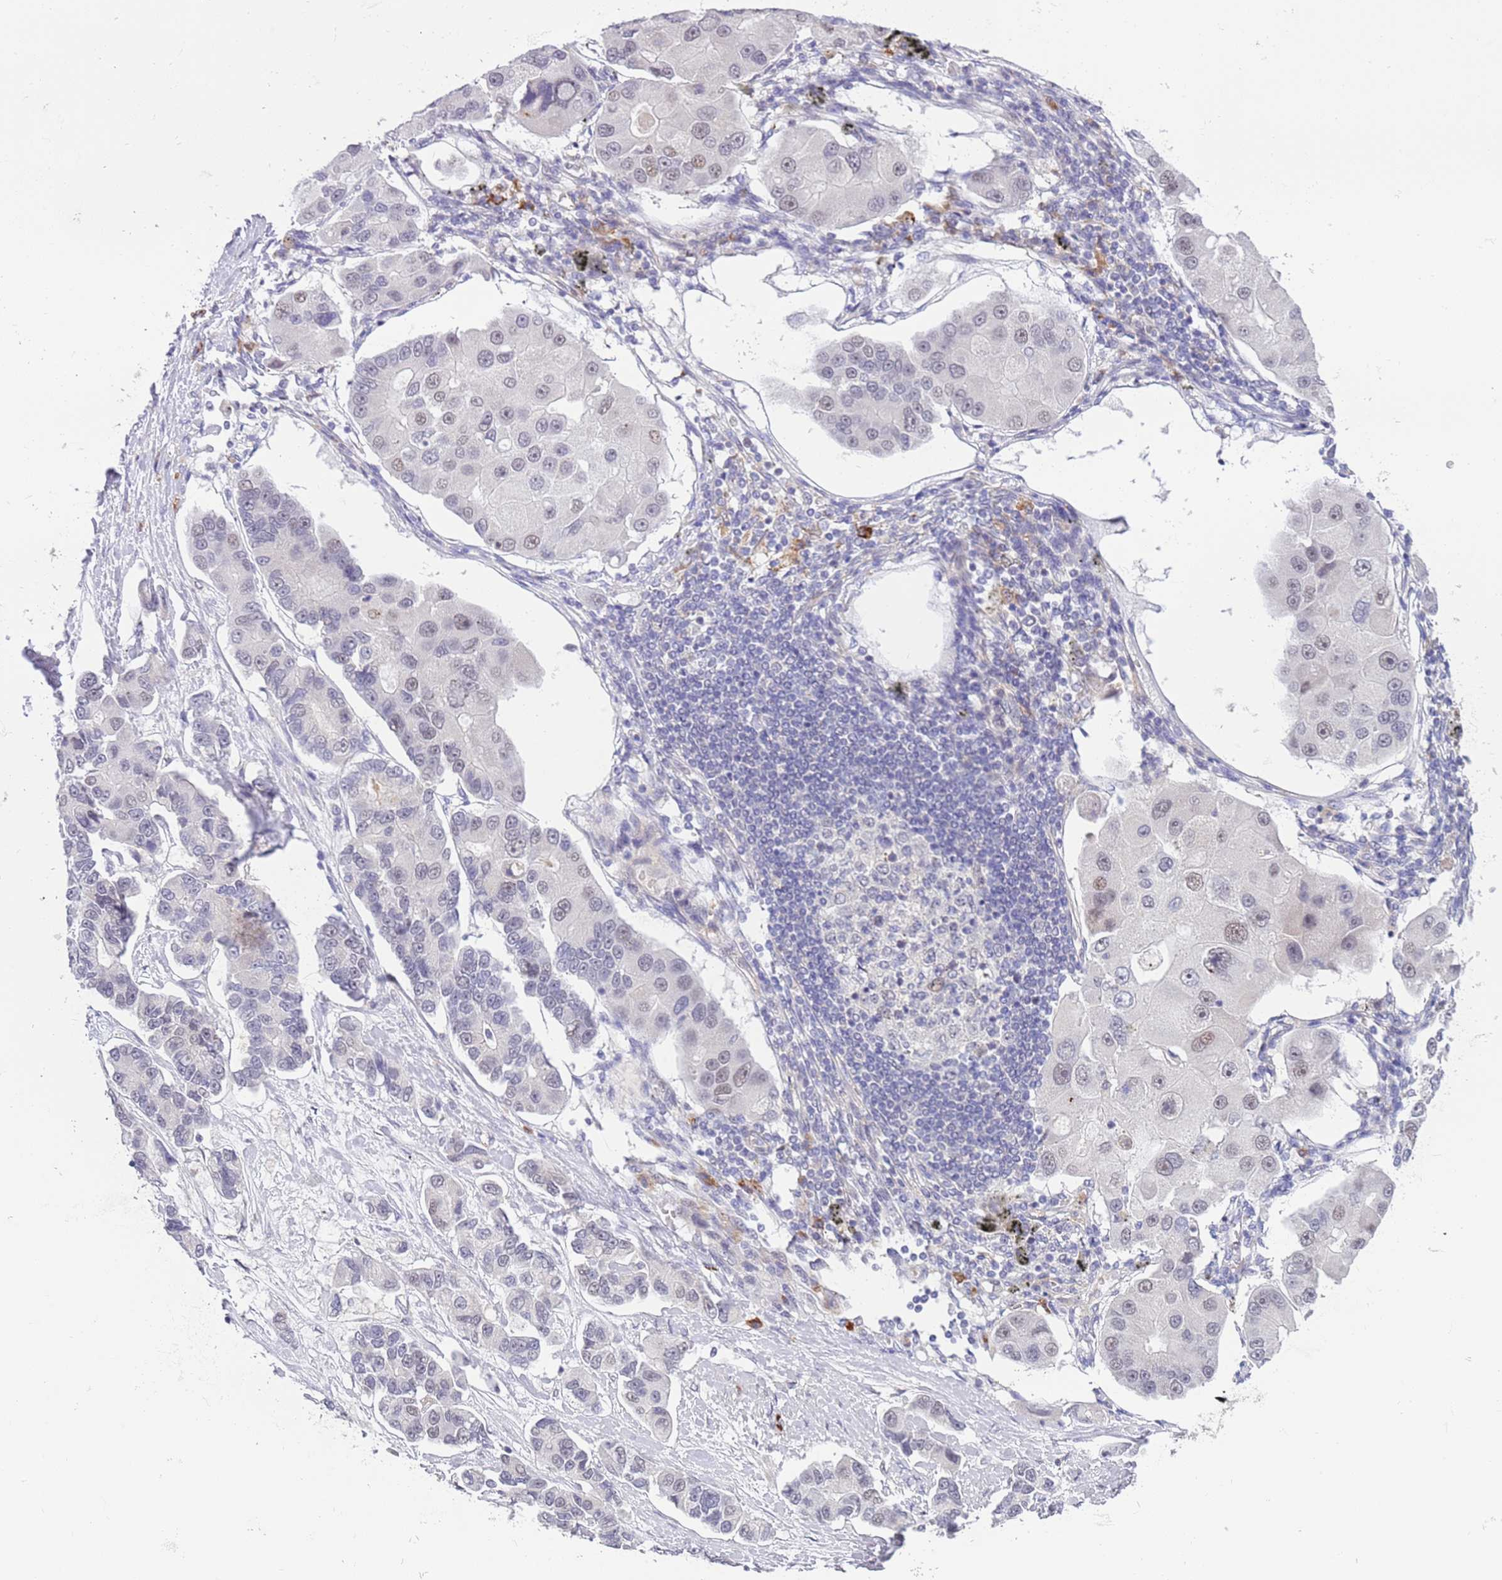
{"staining": {"intensity": "weak", "quantity": "<25%", "location": "nuclear"}, "tissue": "lung cancer", "cell_type": "Tumor cells", "image_type": "cancer", "snomed": [{"axis": "morphology", "description": "Adenocarcinoma, NOS"}, {"axis": "topography", "description": "Lung"}], "caption": "Histopathology image shows no protein expression in tumor cells of lung cancer (adenocarcinoma) tissue.", "gene": "MAGEF1", "patient": {"sex": "female", "age": 54}}